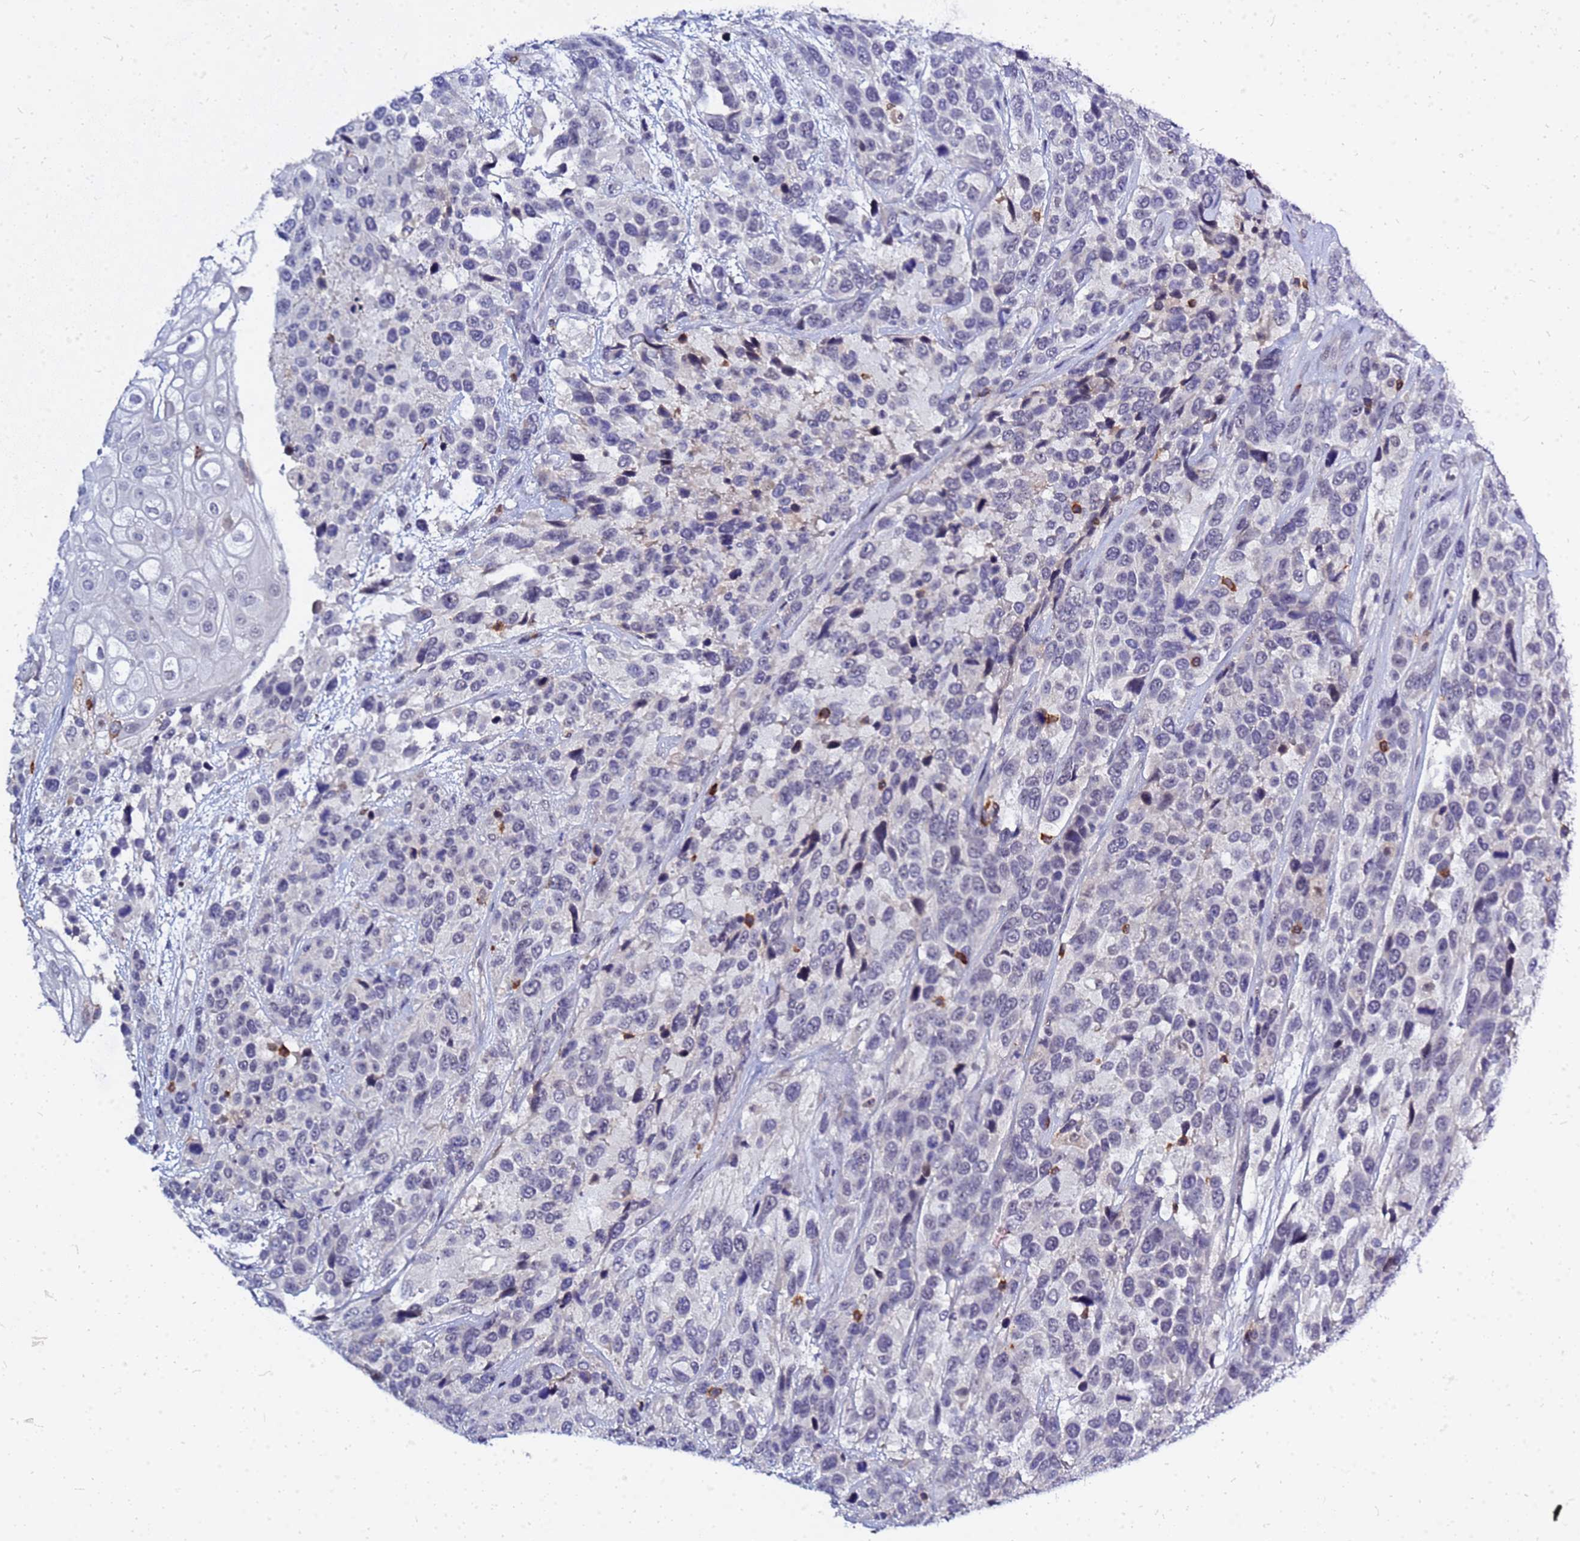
{"staining": {"intensity": "negative", "quantity": "none", "location": "none"}, "tissue": "urothelial cancer", "cell_type": "Tumor cells", "image_type": "cancer", "snomed": [{"axis": "morphology", "description": "Urothelial carcinoma, High grade"}, {"axis": "topography", "description": "Urinary bladder"}], "caption": "Immunohistochemical staining of urothelial carcinoma (high-grade) displays no significant staining in tumor cells. (Immunohistochemistry (ihc), brightfield microscopy, high magnification).", "gene": "SRGAP3", "patient": {"sex": "female", "age": 70}}